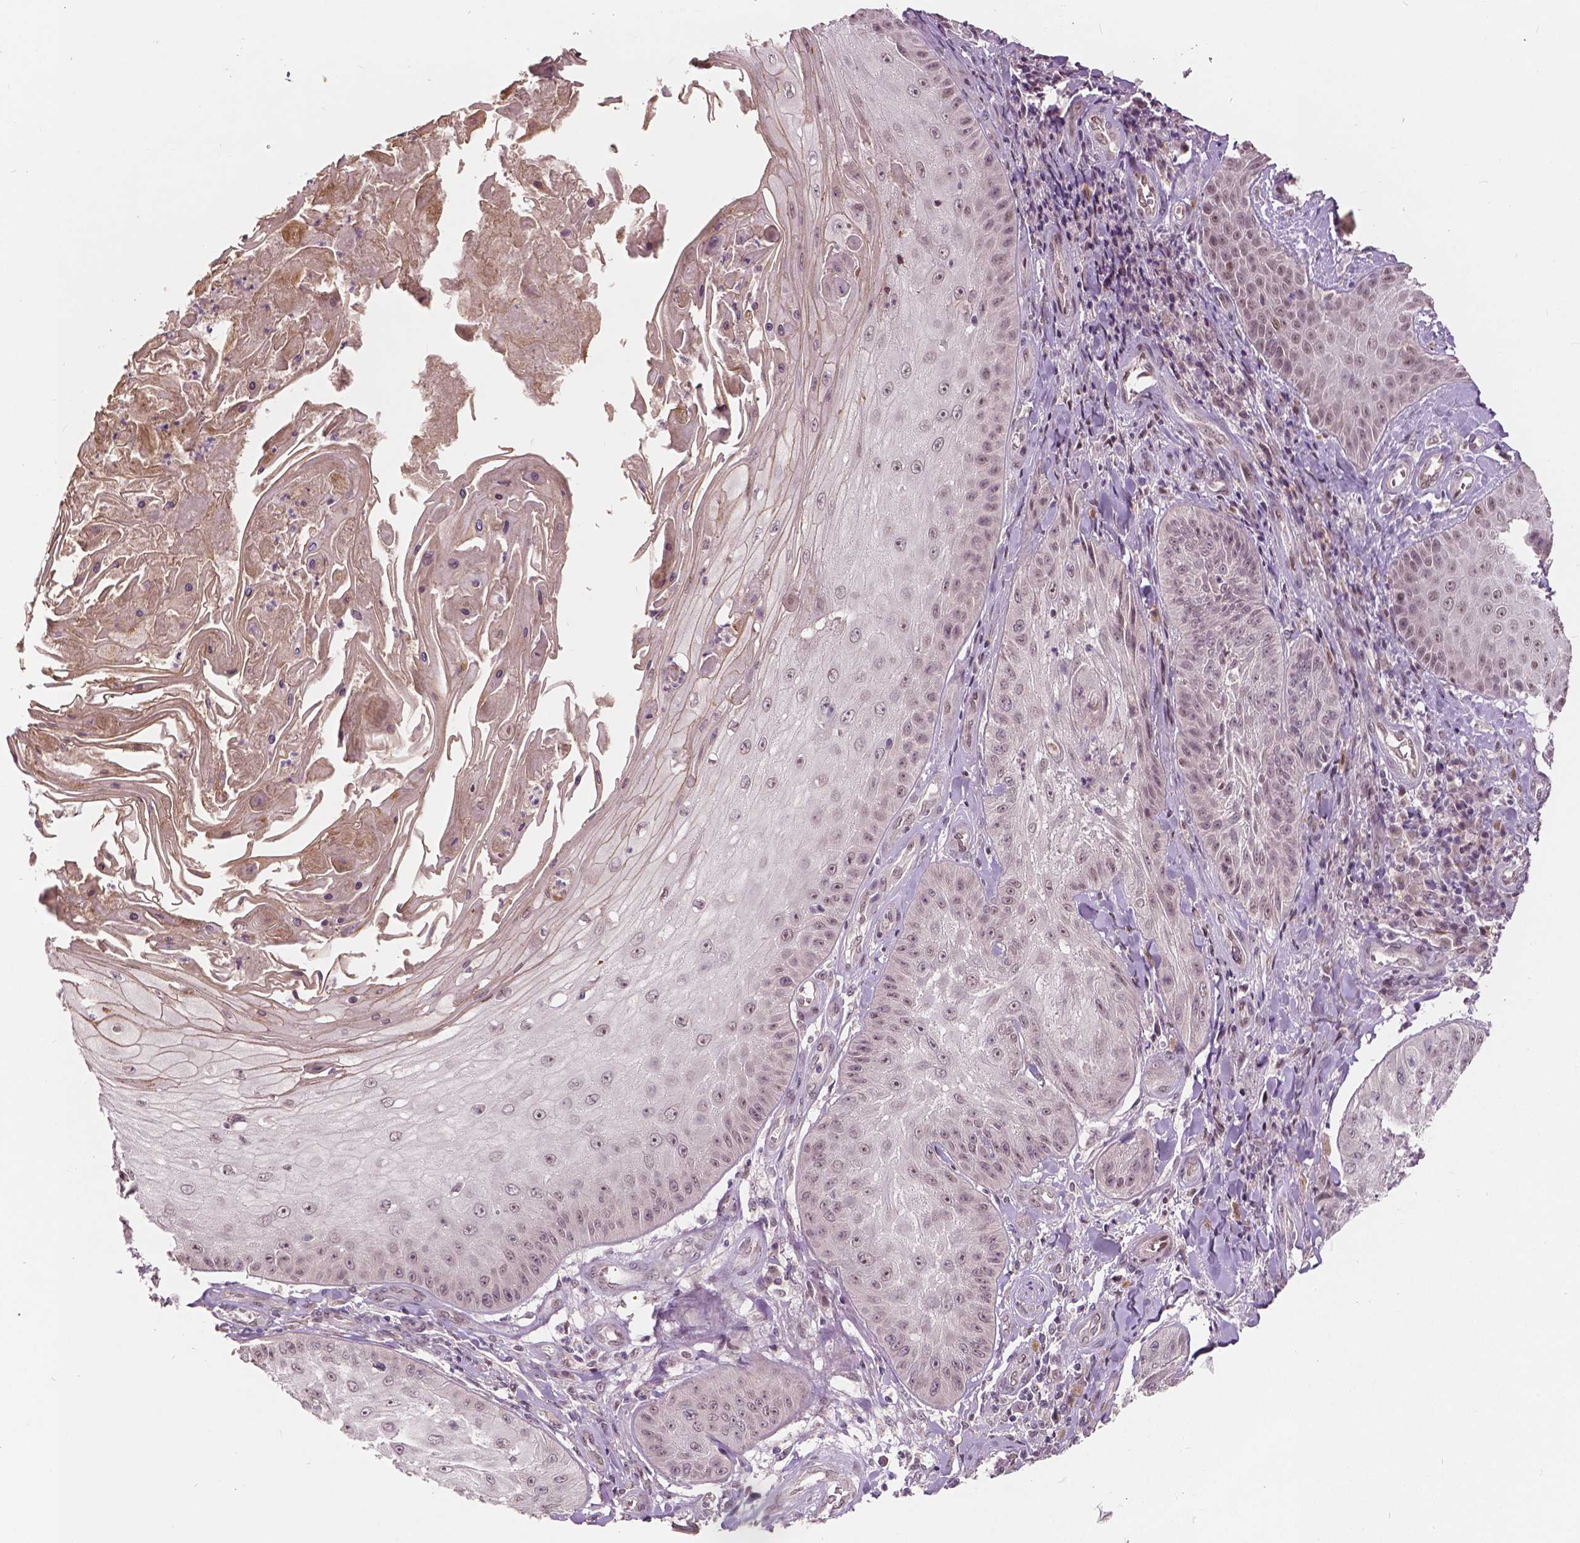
{"staining": {"intensity": "weak", "quantity": ">75%", "location": "nuclear"}, "tissue": "skin cancer", "cell_type": "Tumor cells", "image_type": "cancer", "snomed": [{"axis": "morphology", "description": "Squamous cell carcinoma, NOS"}, {"axis": "topography", "description": "Skin"}], "caption": "Protein positivity by immunohistochemistry (IHC) exhibits weak nuclear expression in approximately >75% of tumor cells in skin cancer.", "gene": "HMBOX1", "patient": {"sex": "male", "age": 70}}